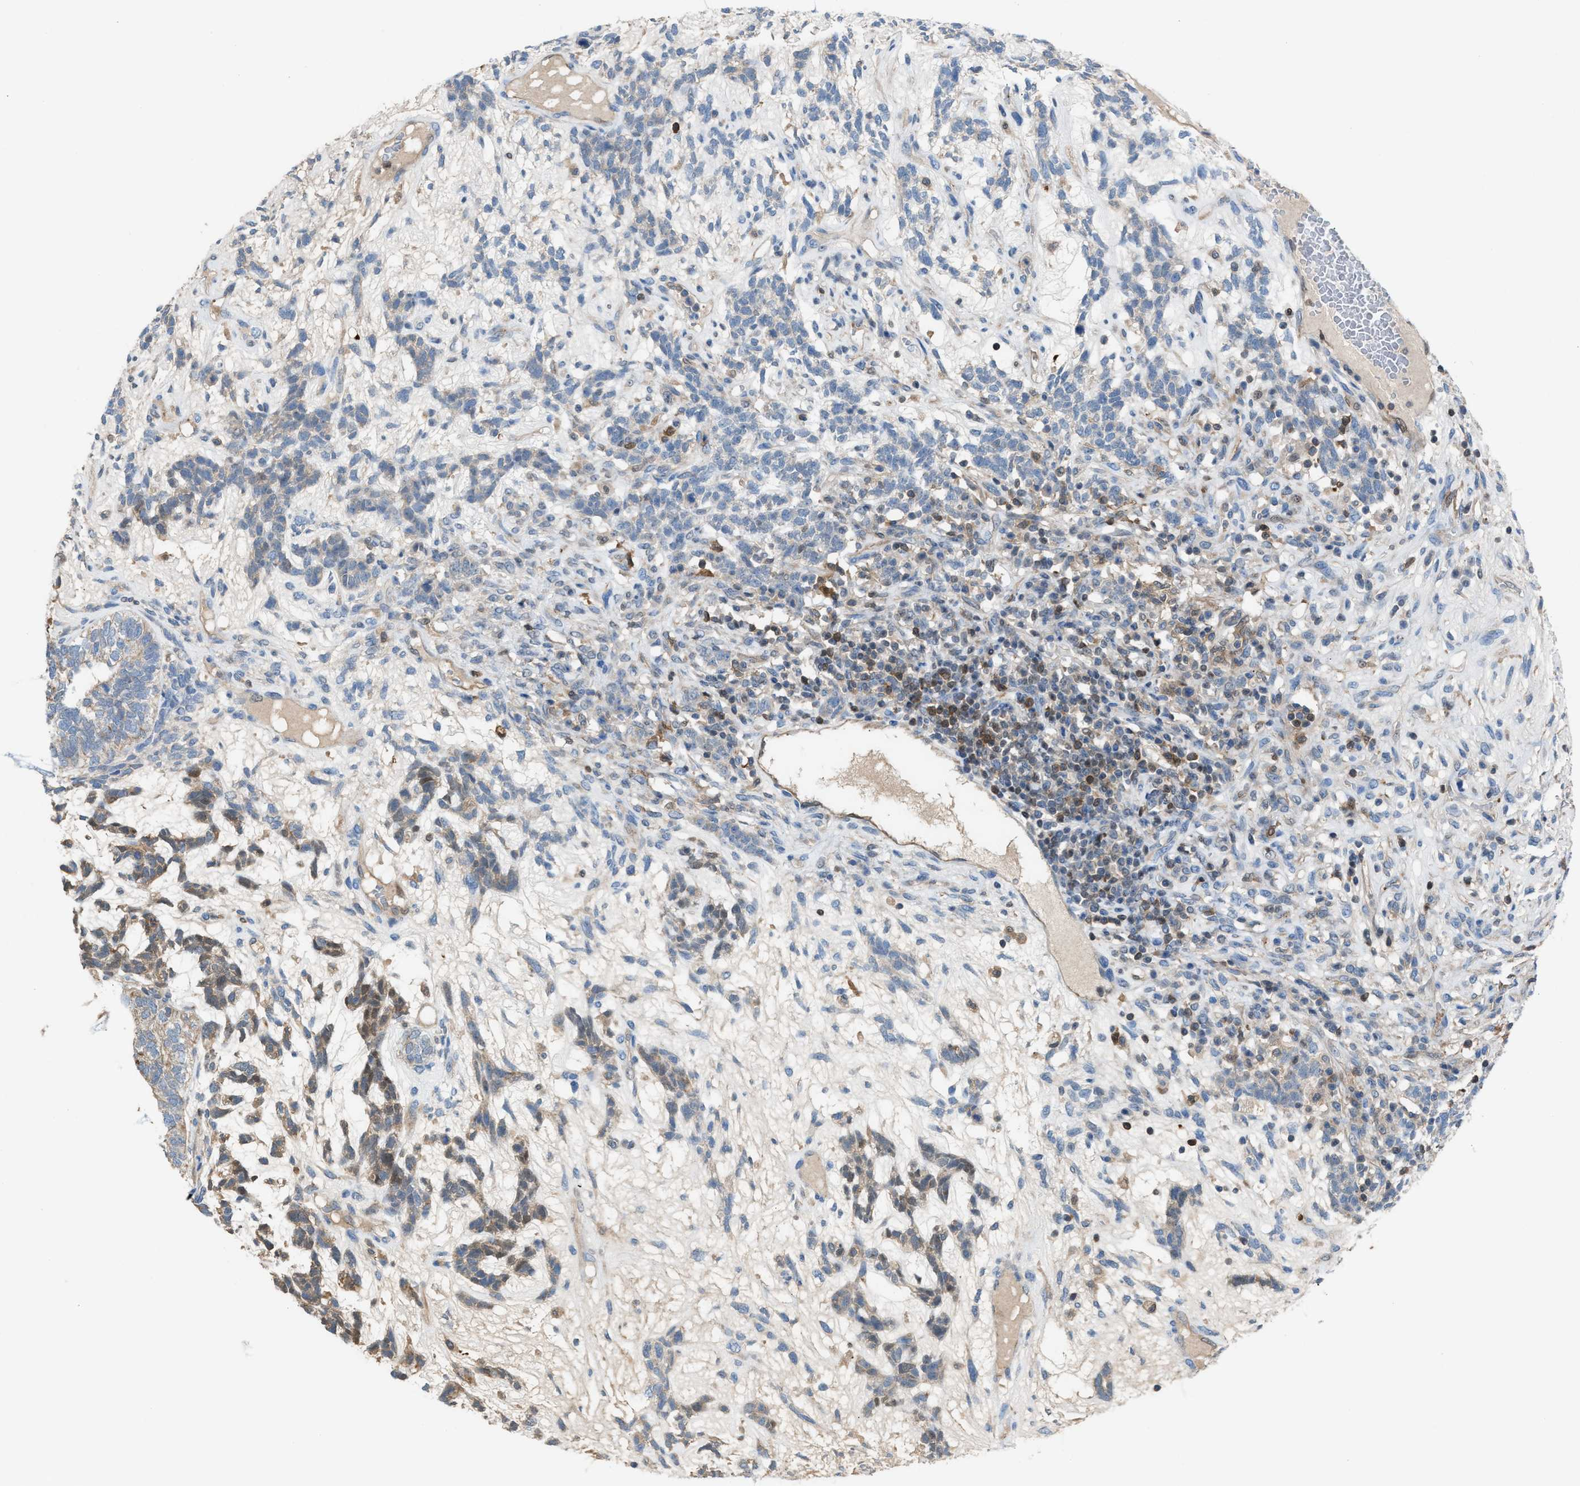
{"staining": {"intensity": "weak", "quantity": "<25%", "location": "cytoplasmic/membranous"}, "tissue": "testis cancer", "cell_type": "Tumor cells", "image_type": "cancer", "snomed": [{"axis": "morphology", "description": "Seminoma, NOS"}, {"axis": "topography", "description": "Testis"}], "caption": "Immunohistochemistry photomicrograph of human testis cancer (seminoma) stained for a protein (brown), which demonstrates no positivity in tumor cells.", "gene": "TPK1", "patient": {"sex": "male", "age": 28}}